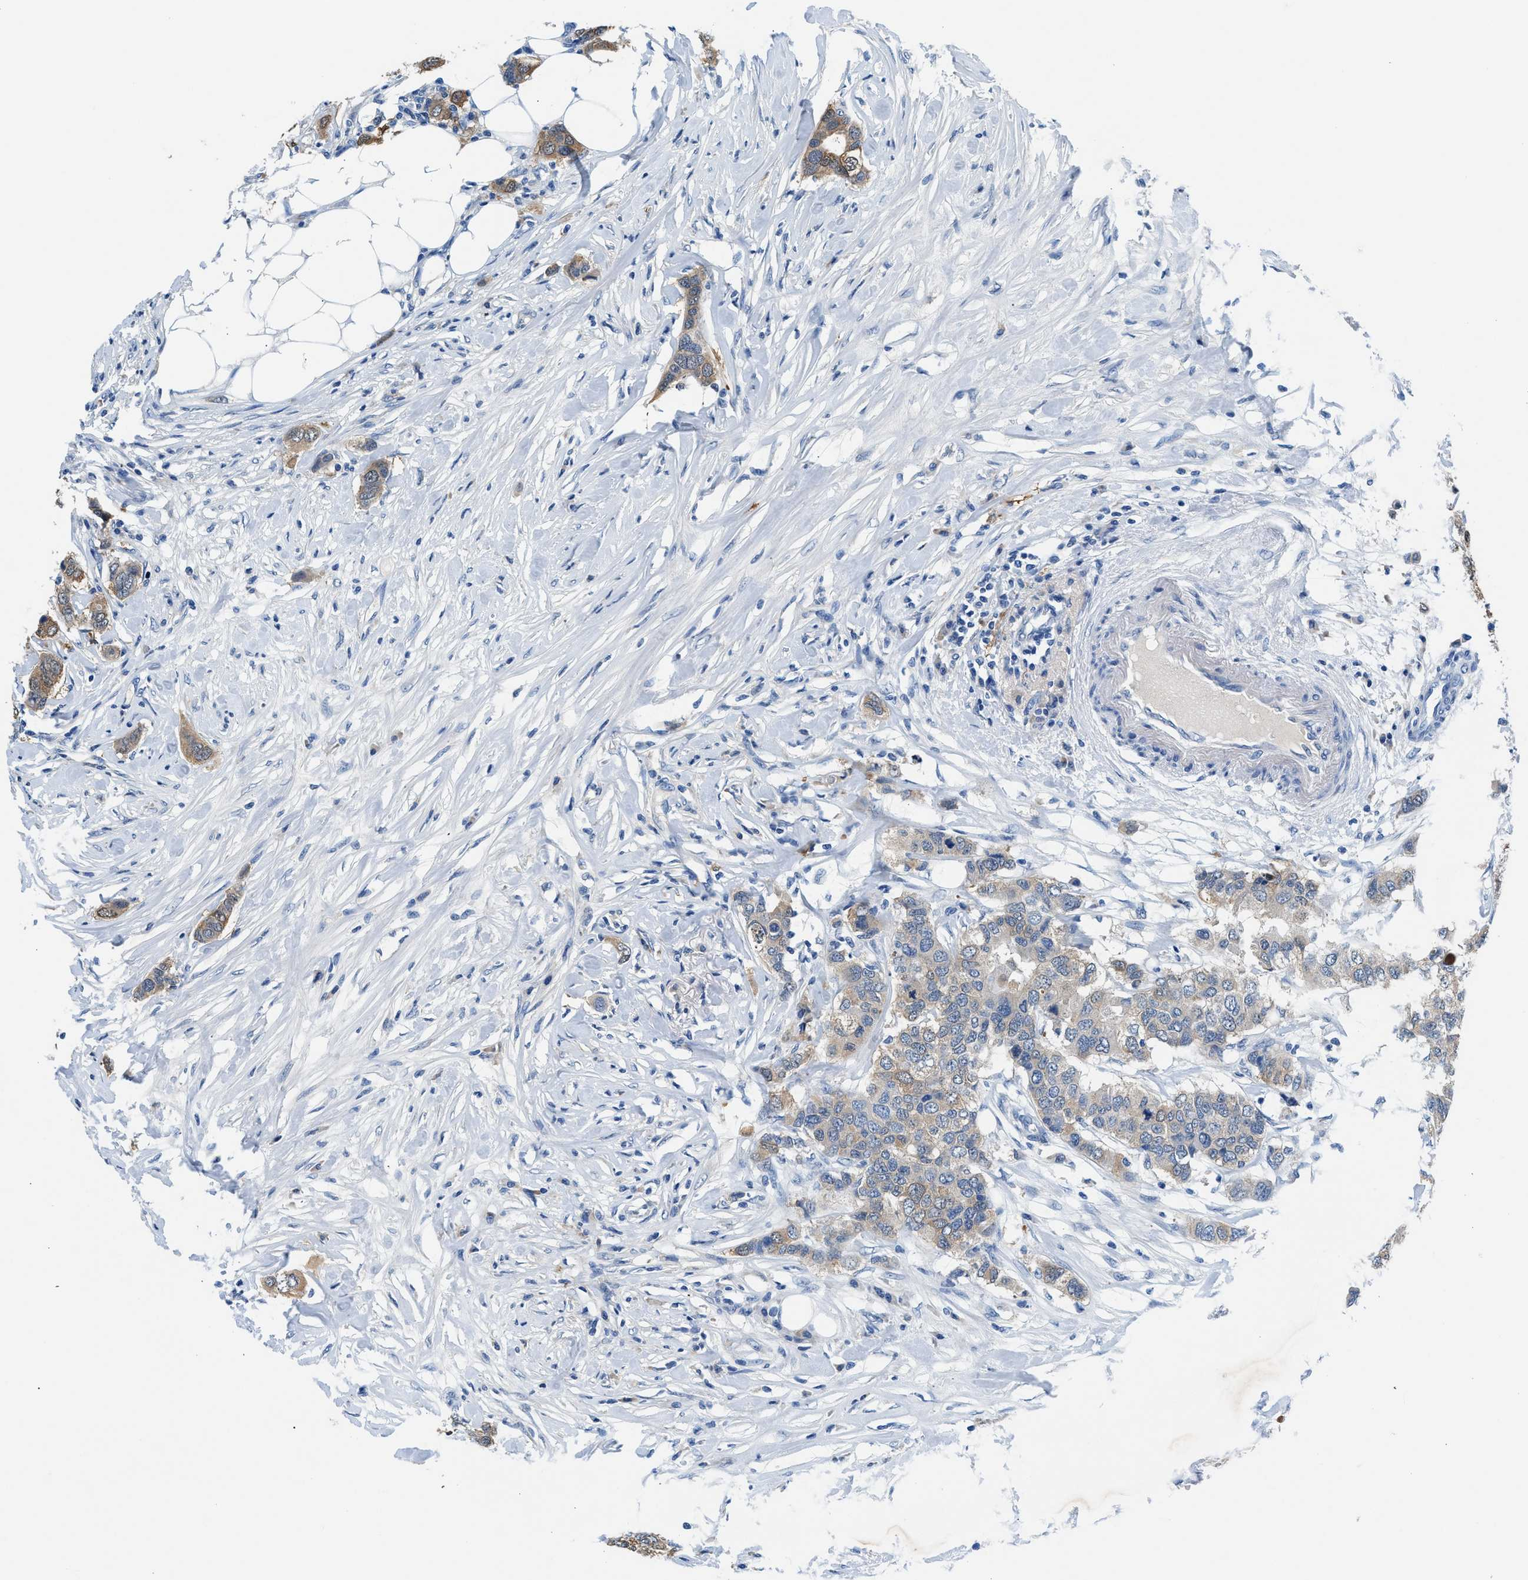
{"staining": {"intensity": "moderate", "quantity": "25%-75%", "location": "cytoplasmic/membranous"}, "tissue": "breast cancer", "cell_type": "Tumor cells", "image_type": "cancer", "snomed": [{"axis": "morphology", "description": "Duct carcinoma"}, {"axis": "topography", "description": "Breast"}], "caption": "Protein analysis of intraductal carcinoma (breast) tissue displays moderate cytoplasmic/membranous staining in approximately 25%-75% of tumor cells.", "gene": "FADS6", "patient": {"sex": "female", "age": 50}}